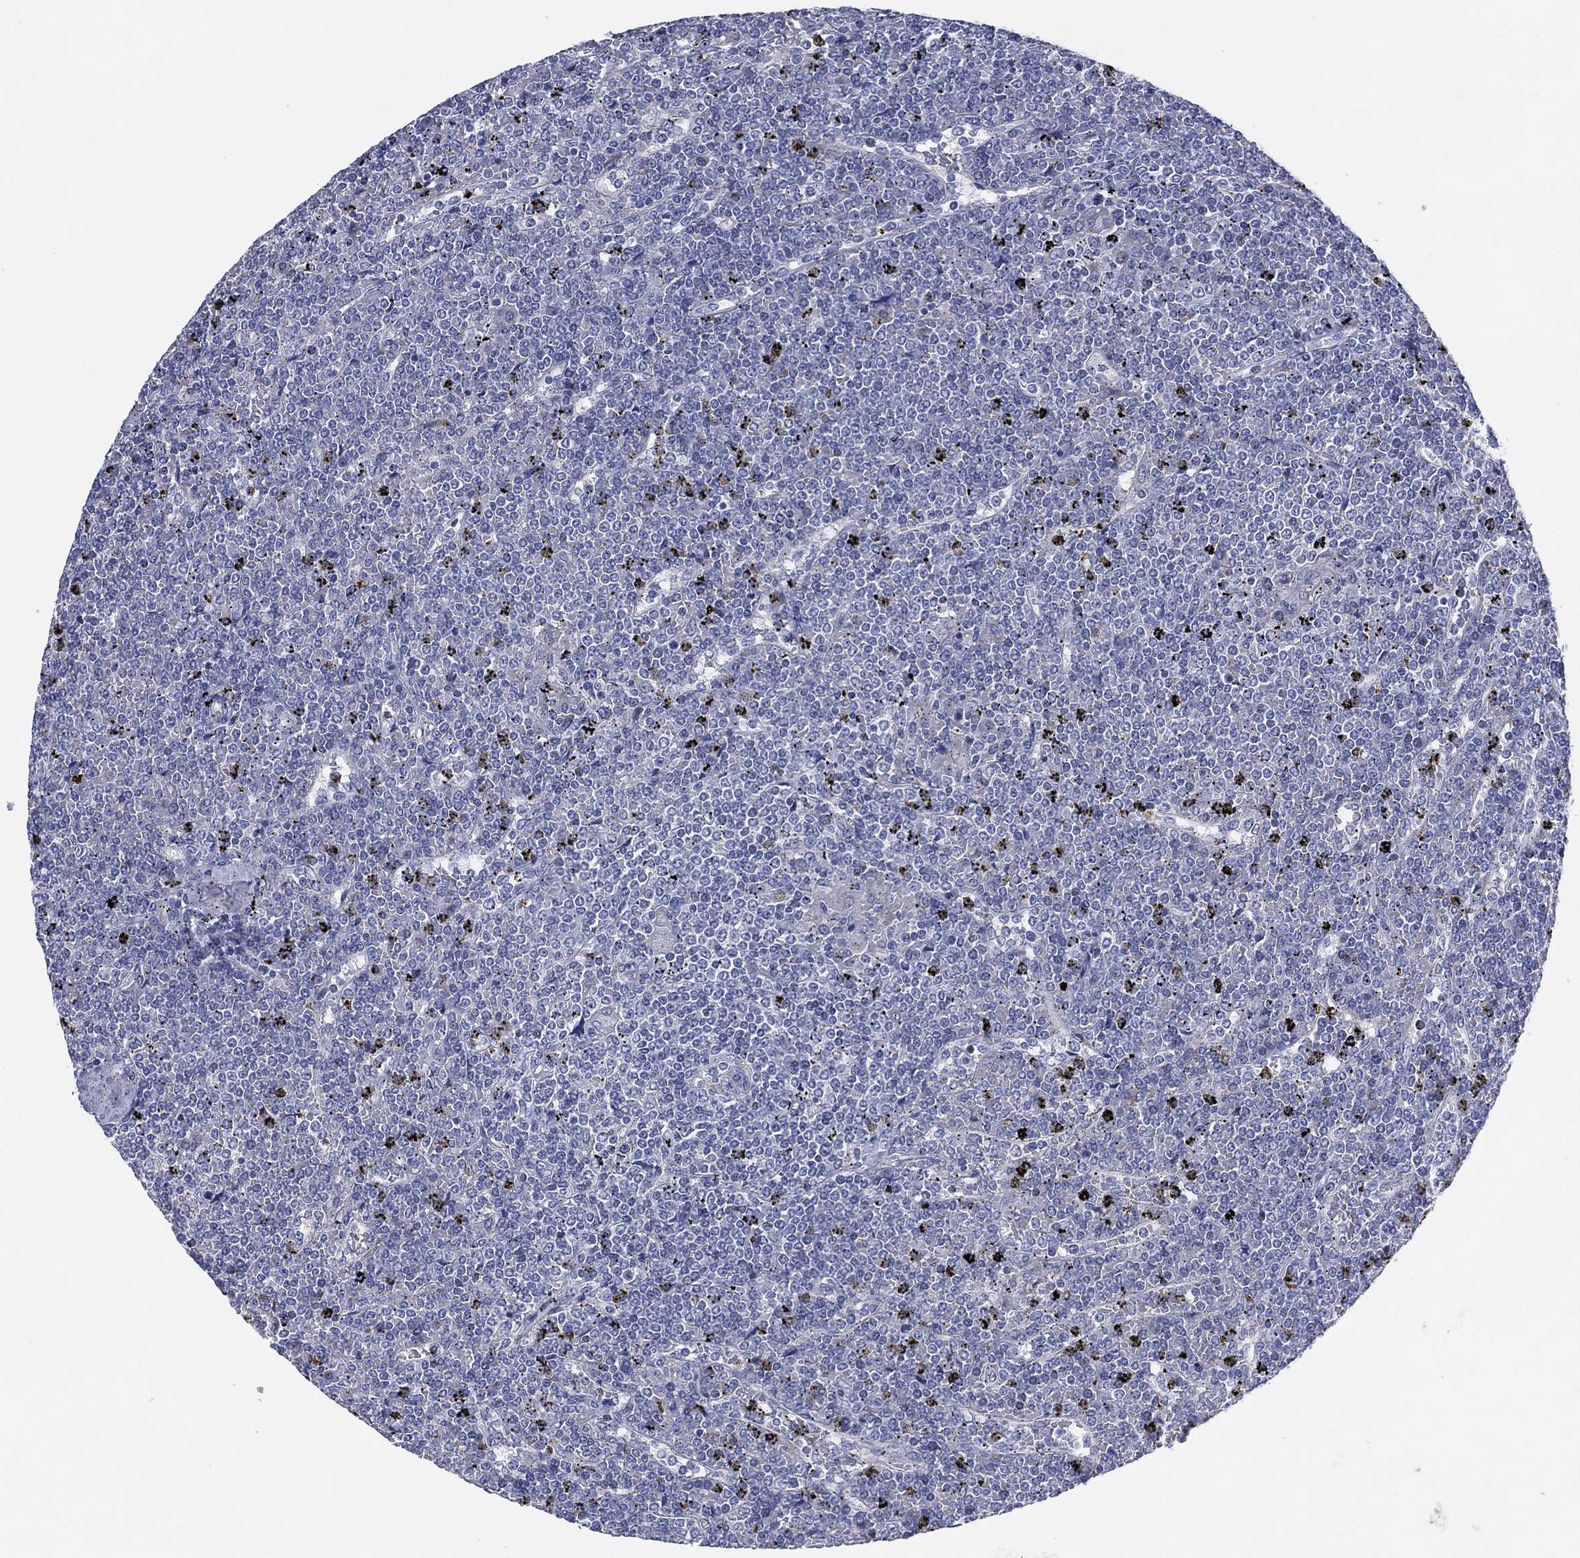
{"staining": {"intensity": "negative", "quantity": "none", "location": "none"}, "tissue": "lymphoma", "cell_type": "Tumor cells", "image_type": "cancer", "snomed": [{"axis": "morphology", "description": "Malignant lymphoma, non-Hodgkin's type, Low grade"}, {"axis": "topography", "description": "Spleen"}], "caption": "This is an immunohistochemistry image of human low-grade malignant lymphoma, non-Hodgkin's type. There is no expression in tumor cells.", "gene": "CHRNA3", "patient": {"sex": "female", "age": 19}}